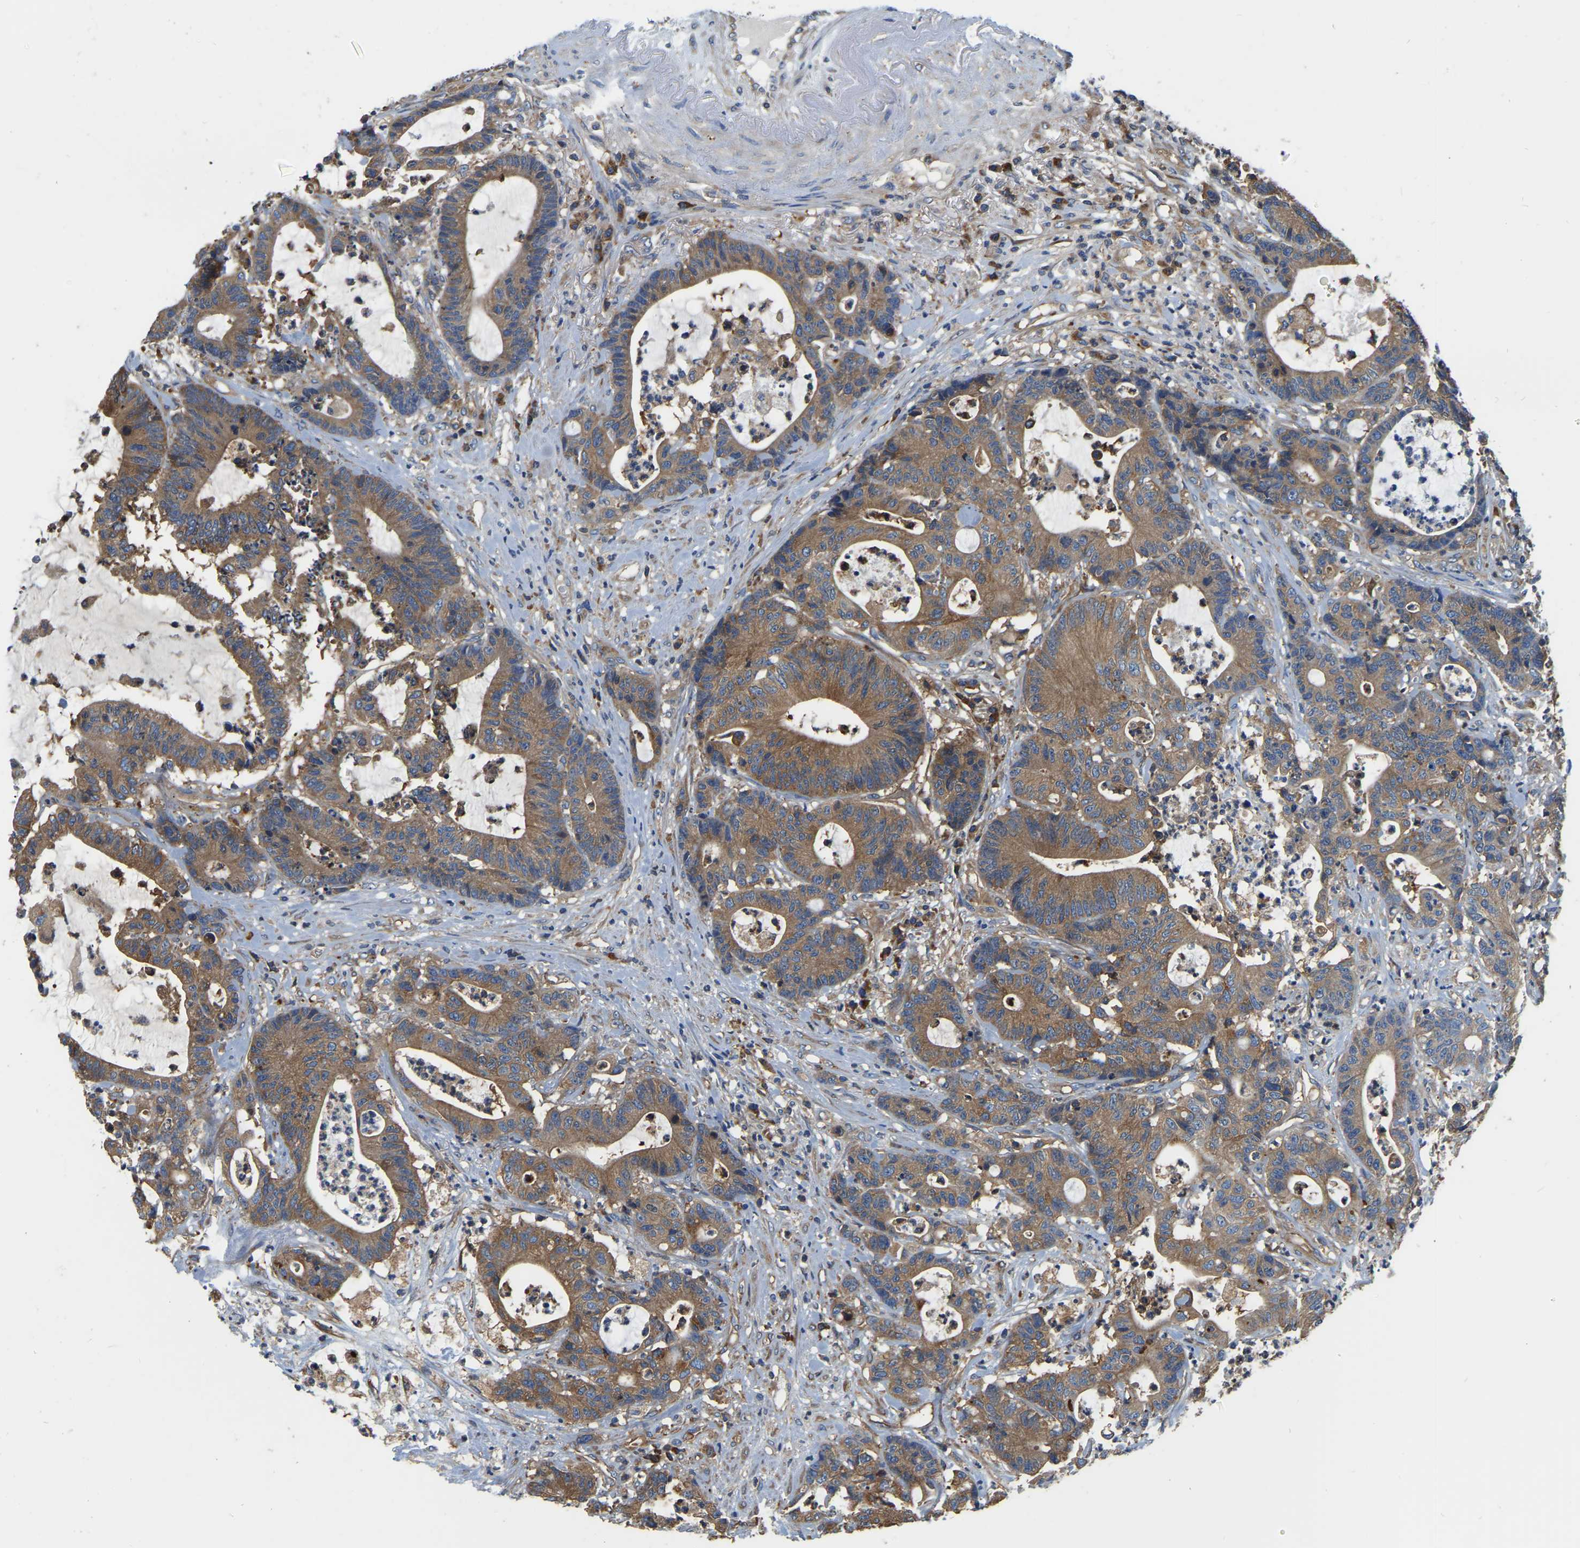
{"staining": {"intensity": "moderate", "quantity": ">75%", "location": "cytoplasmic/membranous"}, "tissue": "colorectal cancer", "cell_type": "Tumor cells", "image_type": "cancer", "snomed": [{"axis": "morphology", "description": "Adenocarcinoma, NOS"}, {"axis": "topography", "description": "Colon"}], "caption": "Adenocarcinoma (colorectal) was stained to show a protein in brown. There is medium levels of moderate cytoplasmic/membranous positivity in approximately >75% of tumor cells. (DAB (3,3'-diaminobenzidine) IHC with brightfield microscopy, high magnification).", "gene": "GARS1", "patient": {"sex": "female", "age": 84}}